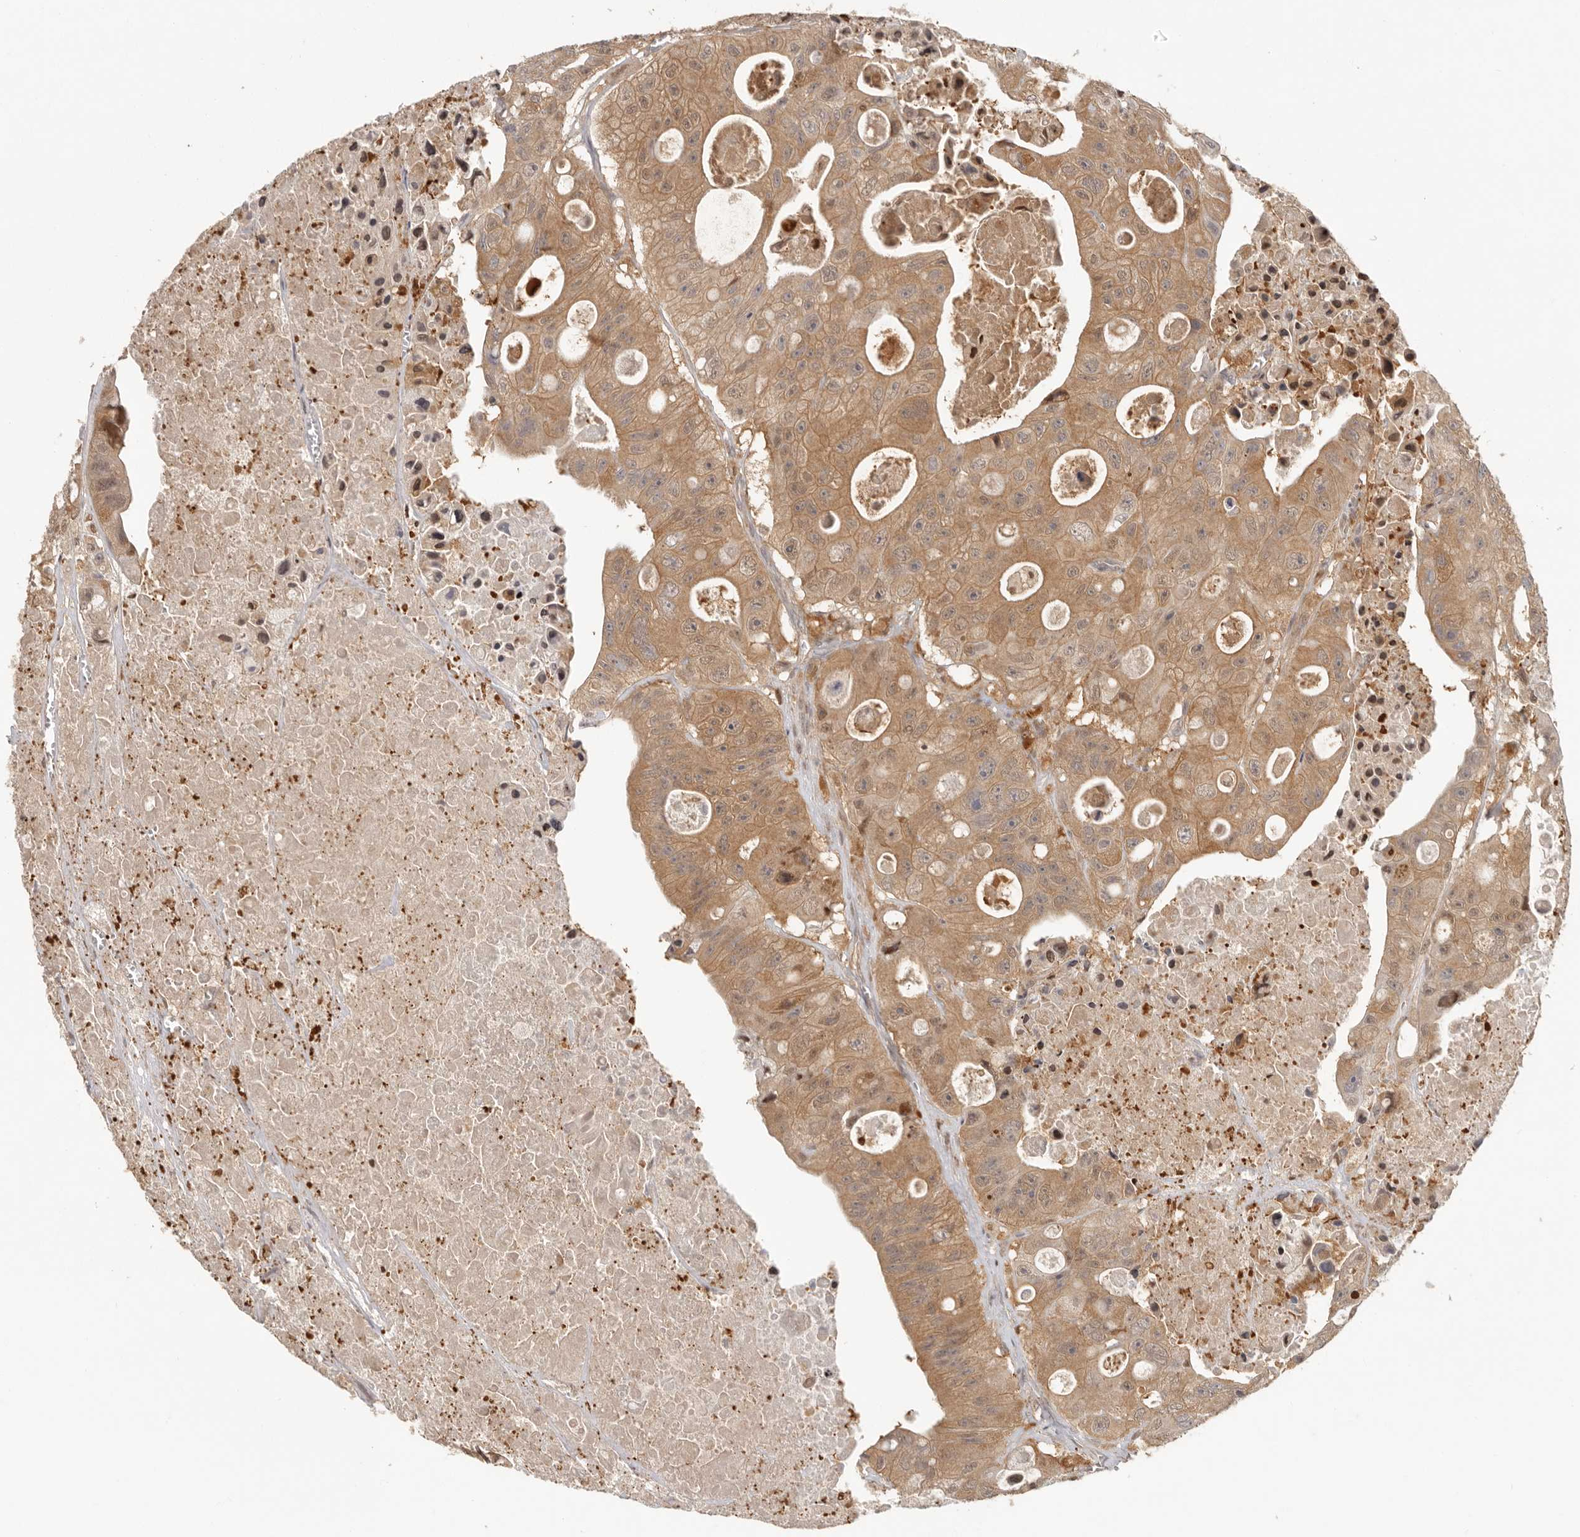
{"staining": {"intensity": "moderate", "quantity": ">75%", "location": "cytoplasmic/membranous"}, "tissue": "colorectal cancer", "cell_type": "Tumor cells", "image_type": "cancer", "snomed": [{"axis": "morphology", "description": "Adenocarcinoma, NOS"}, {"axis": "topography", "description": "Colon"}], "caption": "Tumor cells exhibit medium levels of moderate cytoplasmic/membranous staining in approximately >75% of cells in colorectal cancer (adenocarcinoma).", "gene": "PSMA5", "patient": {"sex": "female", "age": 46}}